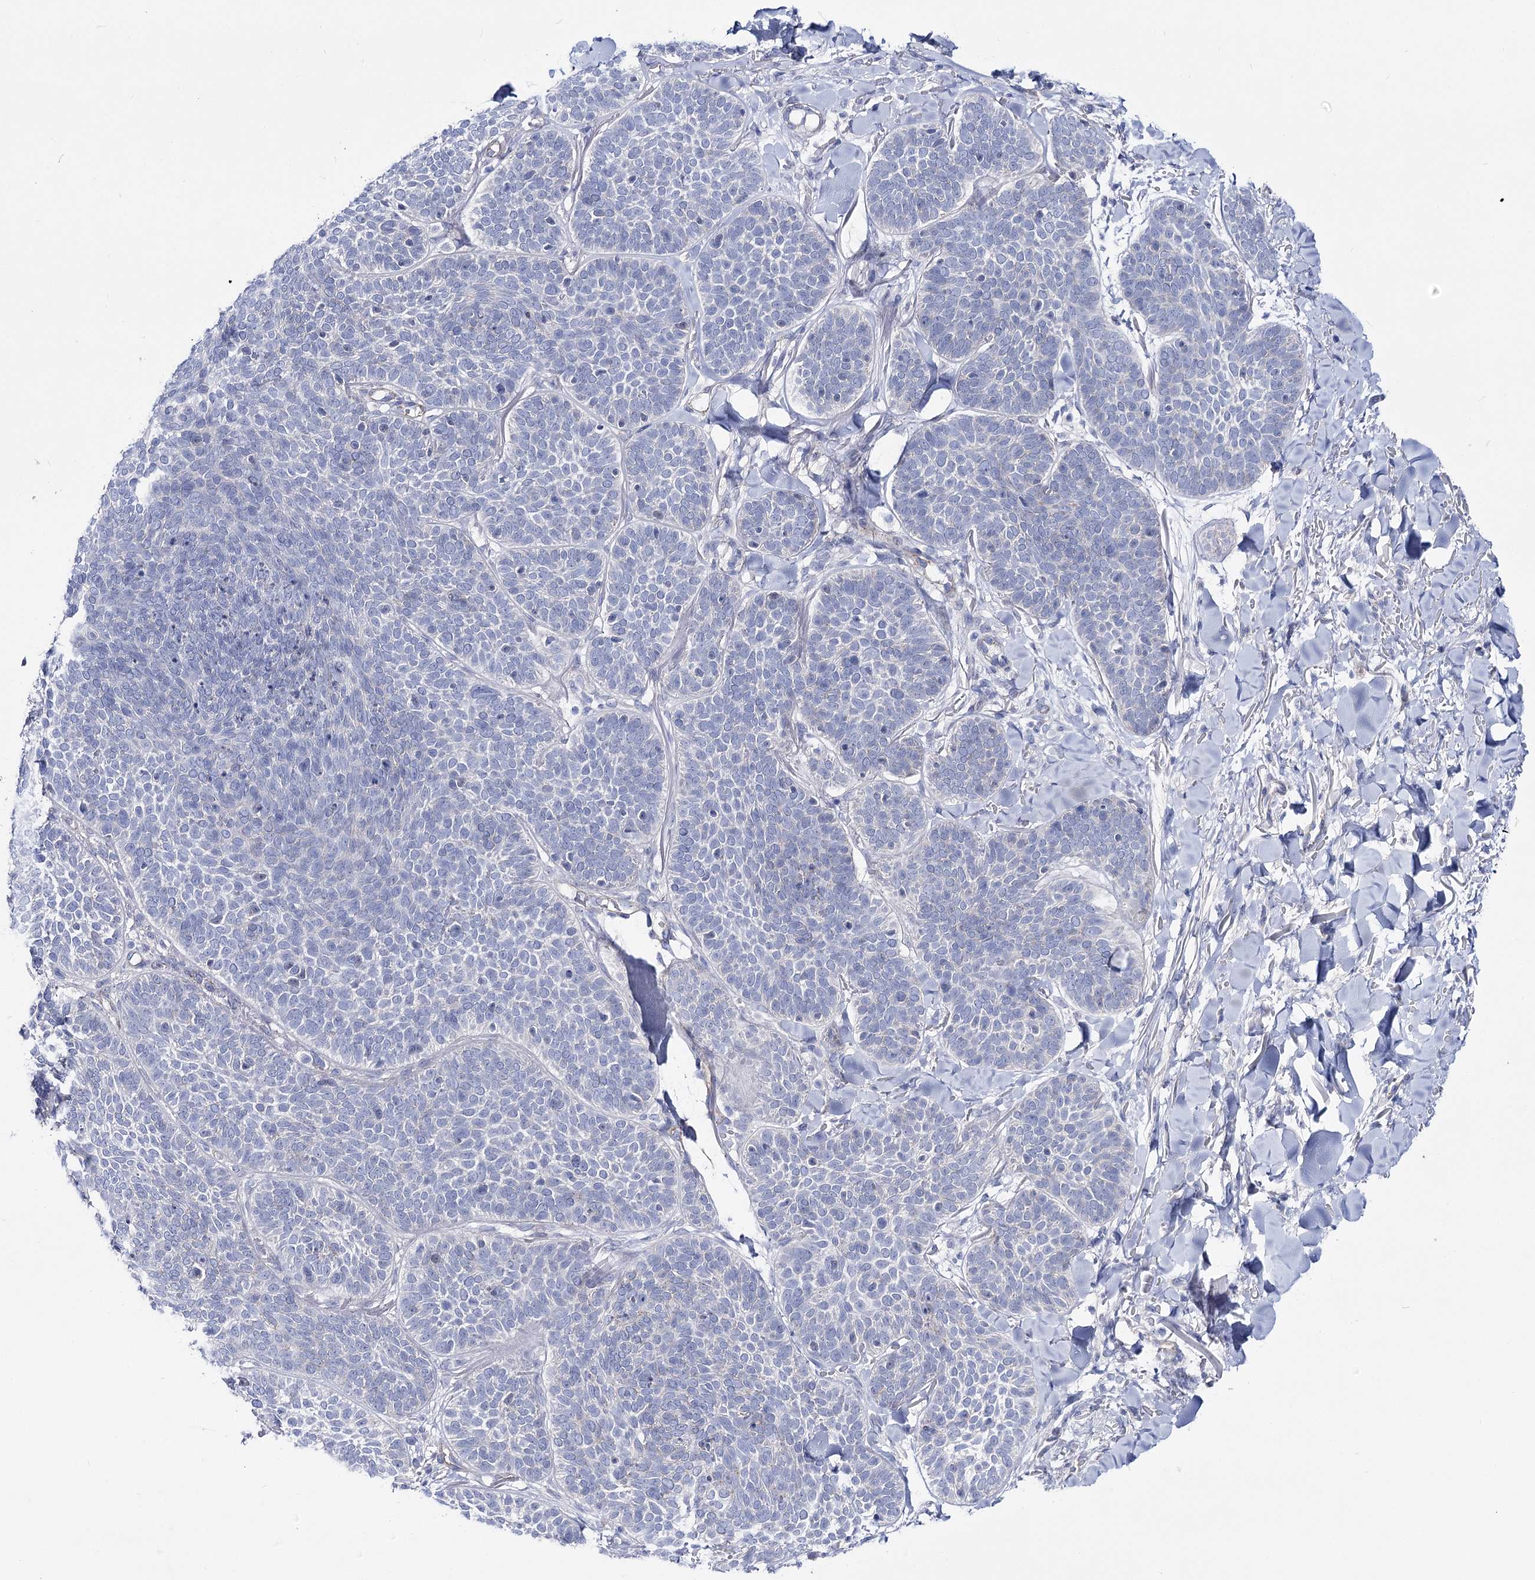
{"staining": {"intensity": "negative", "quantity": "none", "location": "none"}, "tissue": "skin cancer", "cell_type": "Tumor cells", "image_type": "cancer", "snomed": [{"axis": "morphology", "description": "Basal cell carcinoma"}, {"axis": "topography", "description": "Skin"}], "caption": "An immunohistochemistry photomicrograph of skin cancer (basal cell carcinoma) is shown. There is no staining in tumor cells of skin cancer (basal cell carcinoma). Nuclei are stained in blue.", "gene": "NRAP", "patient": {"sex": "male", "age": 85}}